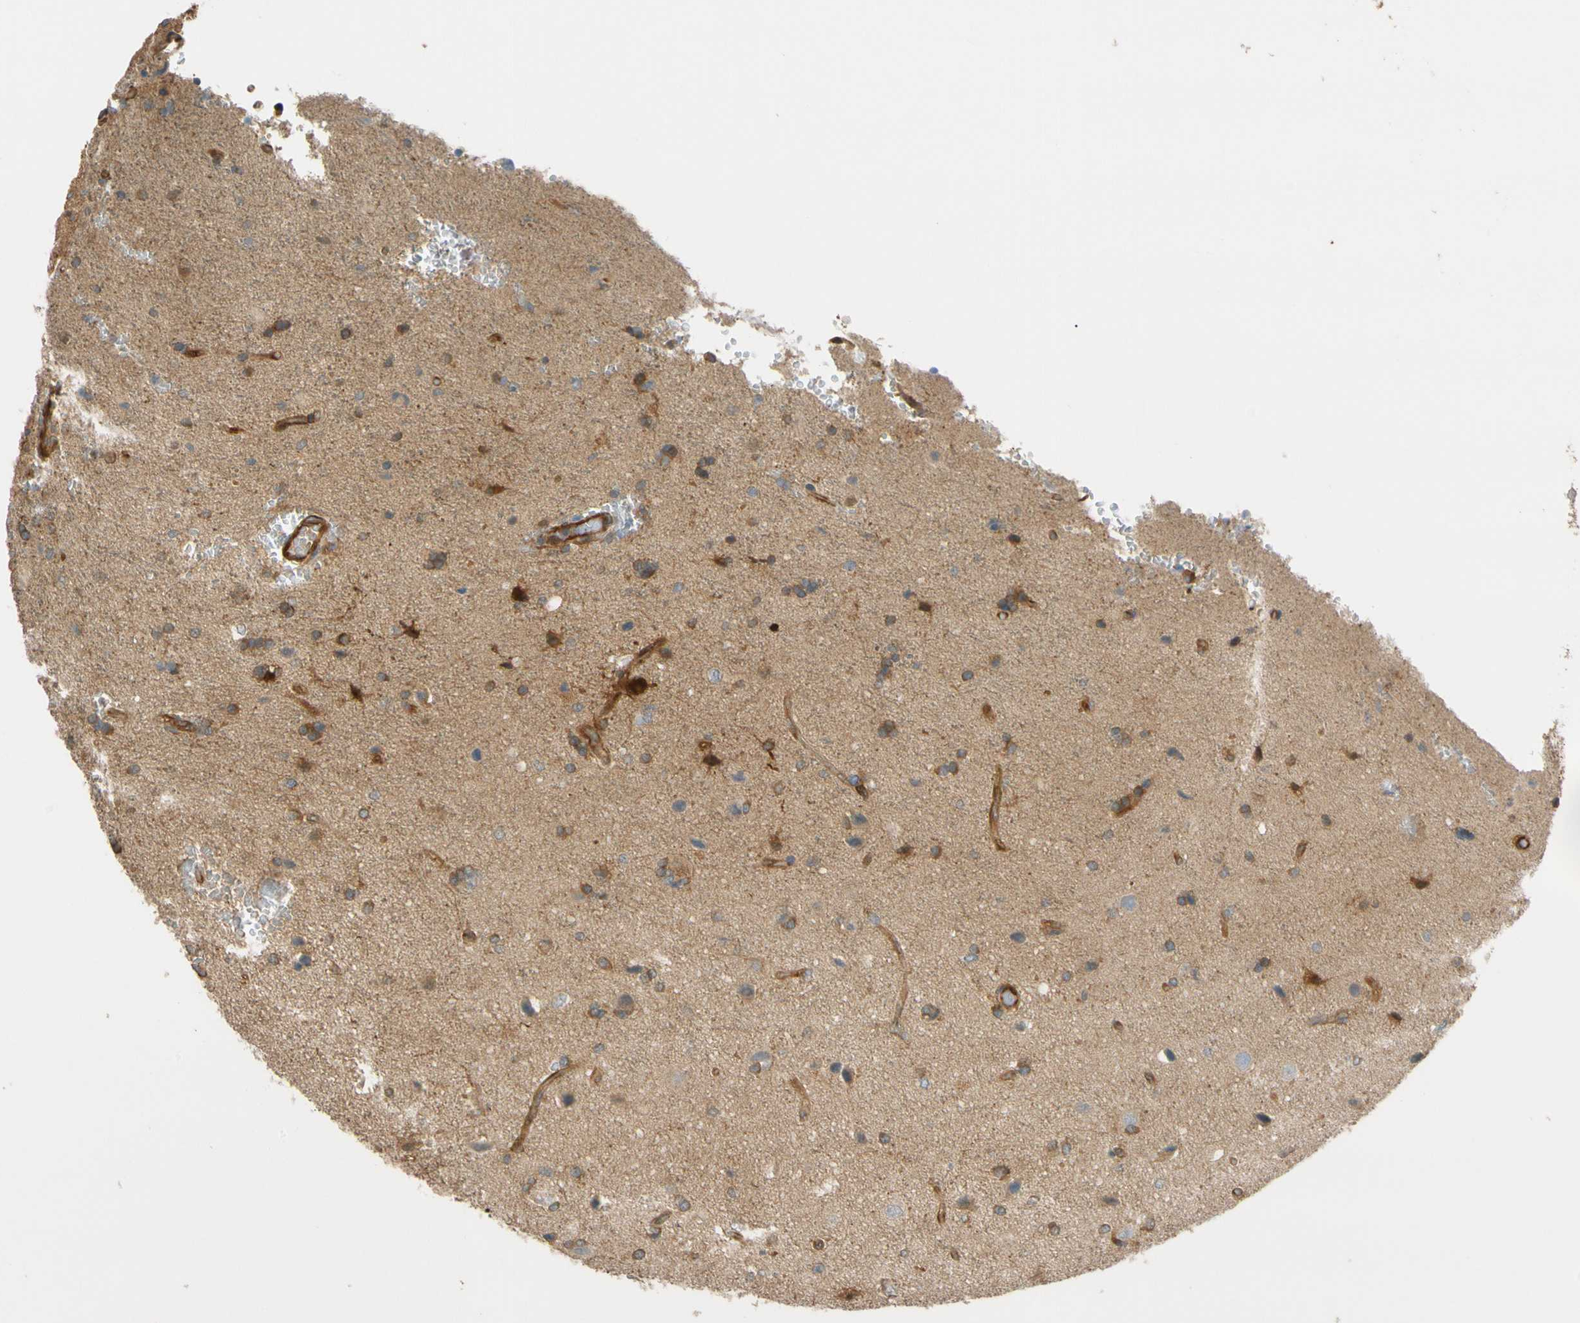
{"staining": {"intensity": "moderate", "quantity": "25%-75%", "location": "cytoplasmic/membranous"}, "tissue": "glioma", "cell_type": "Tumor cells", "image_type": "cancer", "snomed": [{"axis": "morphology", "description": "Glioma, malignant, High grade"}, {"axis": "topography", "description": "Brain"}], "caption": "Immunohistochemical staining of human glioma displays moderate cytoplasmic/membranous protein expression in about 25%-75% of tumor cells. (DAB IHC, brown staining for protein, blue staining for nuclei).", "gene": "PARP14", "patient": {"sex": "male", "age": 71}}